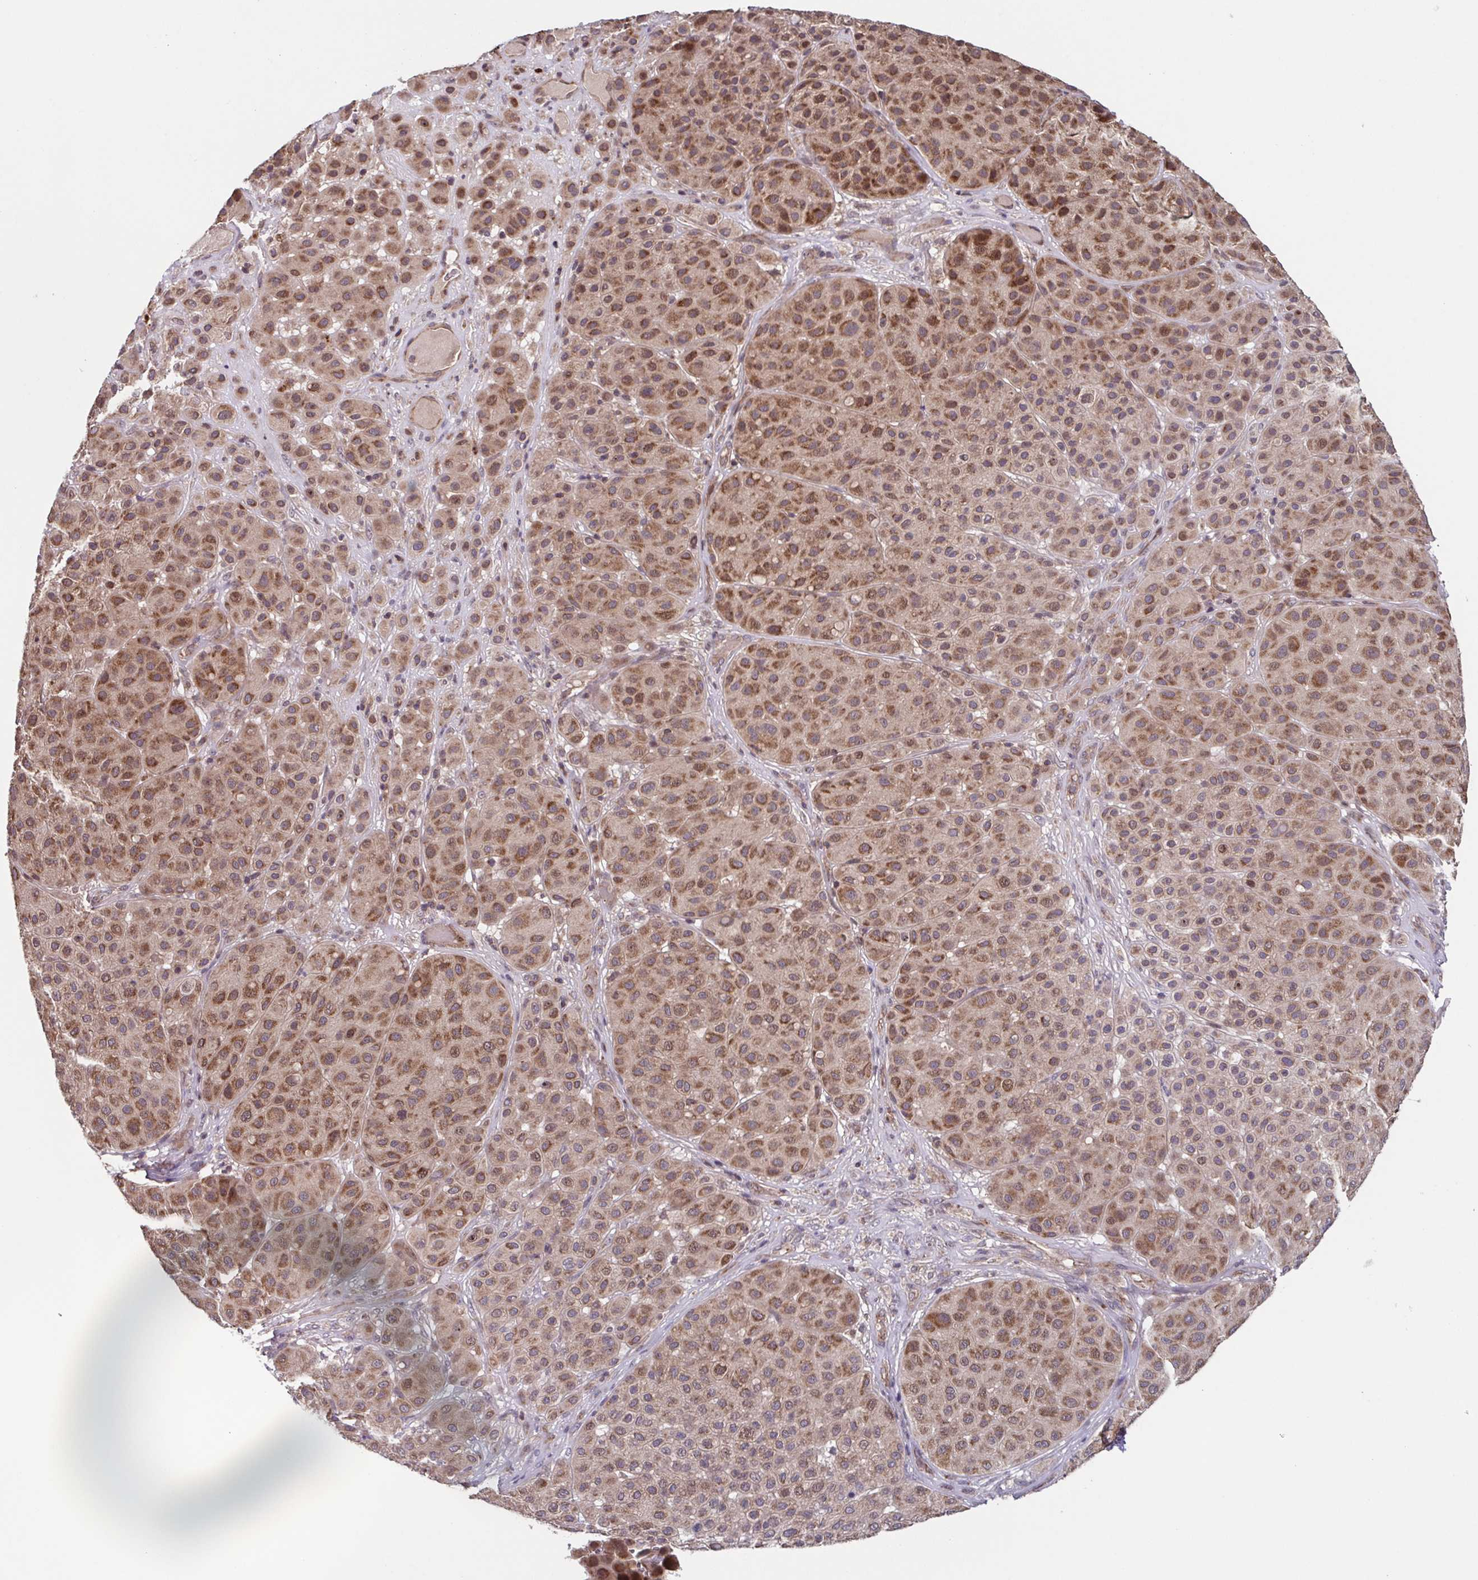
{"staining": {"intensity": "moderate", "quantity": ">75%", "location": "cytoplasmic/membranous"}, "tissue": "melanoma", "cell_type": "Tumor cells", "image_type": "cancer", "snomed": [{"axis": "morphology", "description": "Malignant melanoma, Metastatic site"}, {"axis": "topography", "description": "Smooth muscle"}], "caption": "High-magnification brightfield microscopy of malignant melanoma (metastatic site) stained with DAB (brown) and counterstained with hematoxylin (blue). tumor cells exhibit moderate cytoplasmic/membranous staining is identified in about>75% of cells. (DAB (3,3'-diaminobenzidine) IHC with brightfield microscopy, high magnification).", "gene": "TTC19", "patient": {"sex": "male", "age": 41}}